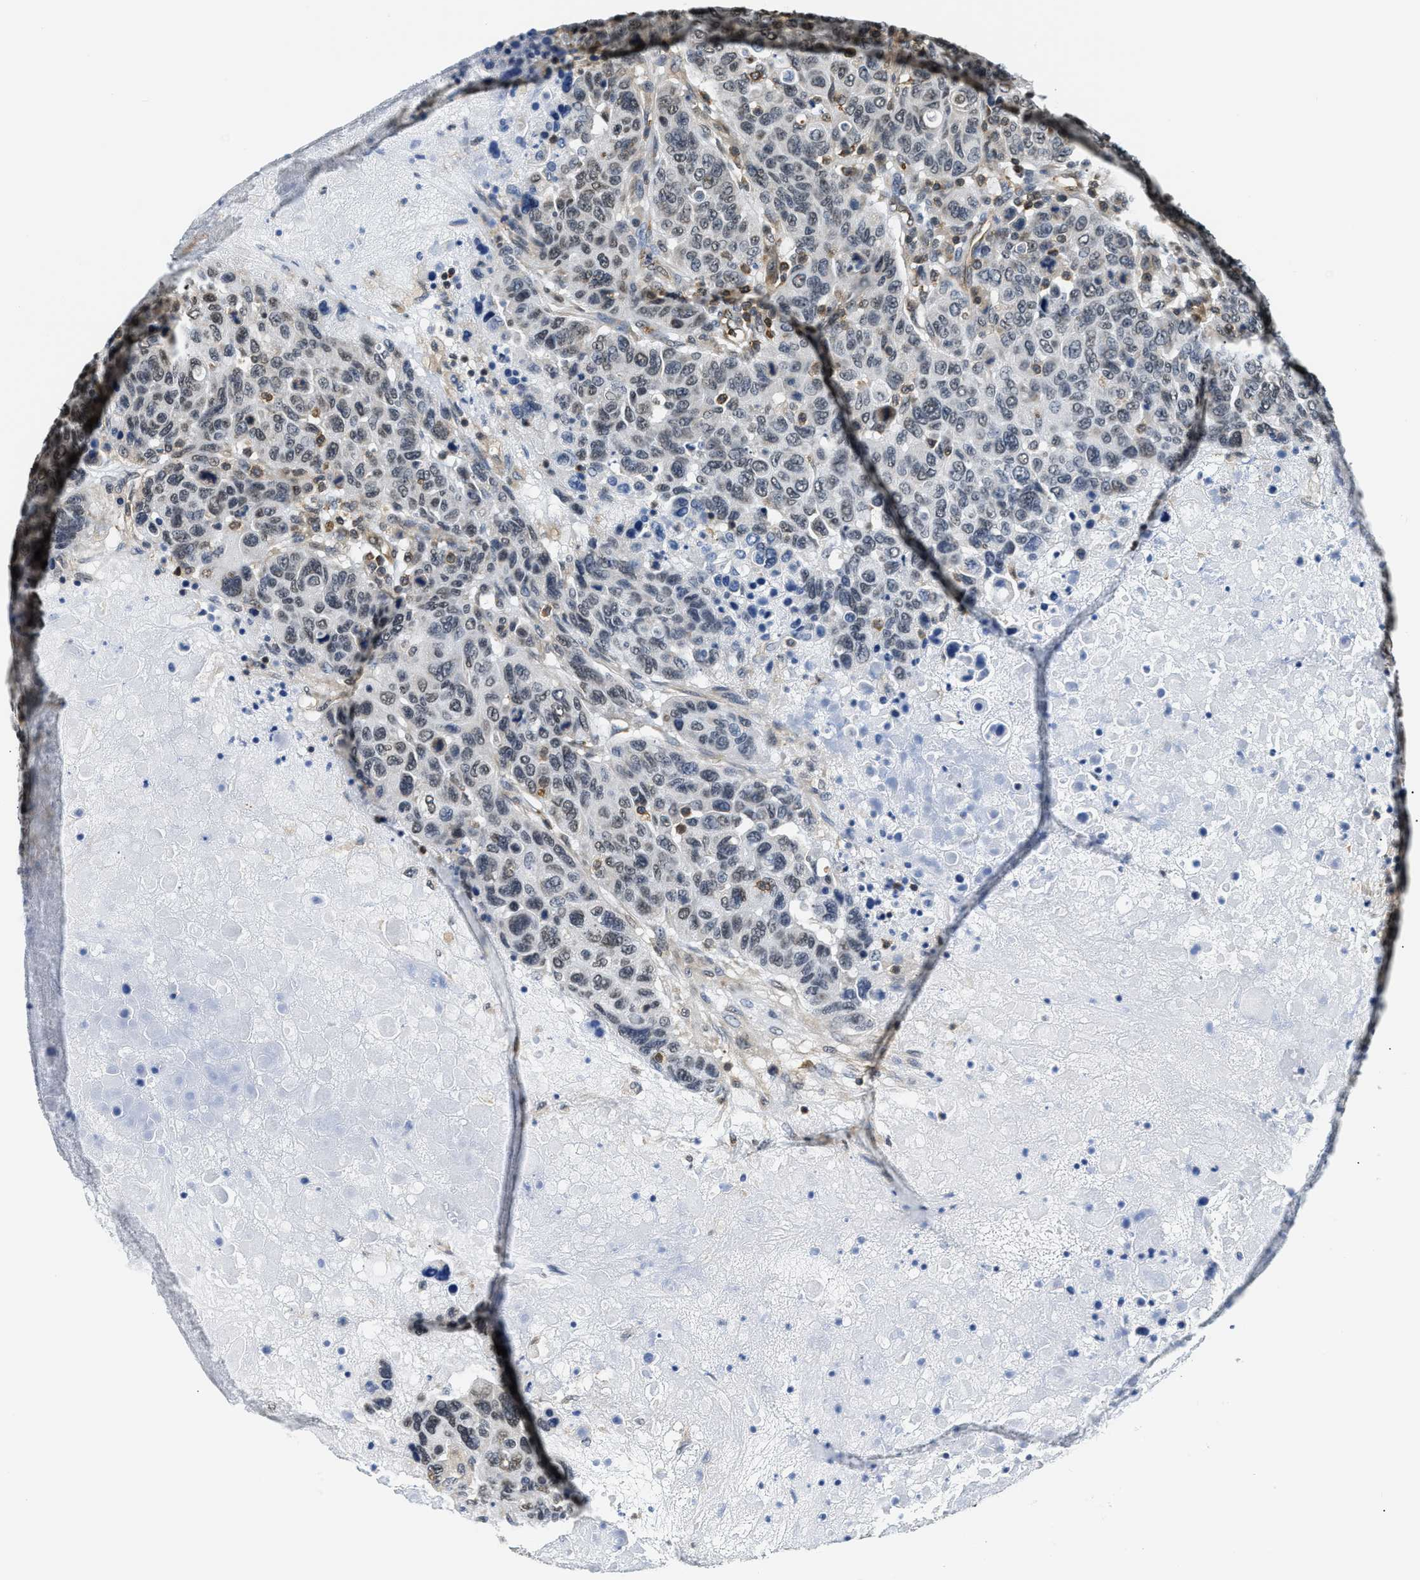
{"staining": {"intensity": "weak", "quantity": "<25%", "location": "nuclear"}, "tissue": "breast cancer", "cell_type": "Tumor cells", "image_type": "cancer", "snomed": [{"axis": "morphology", "description": "Duct carcinoma"}, {"axis": "topography", "description": "Breast"}], "caption": "Immunohistochemistry of breast cancer demonstrates no expression in tumor cells. (DAB (3,3'-diaminobenzidine) IHC with hematoxylin counter stain).", "gene": "STK10", "patient": {"sex": "female", "age": 37}}